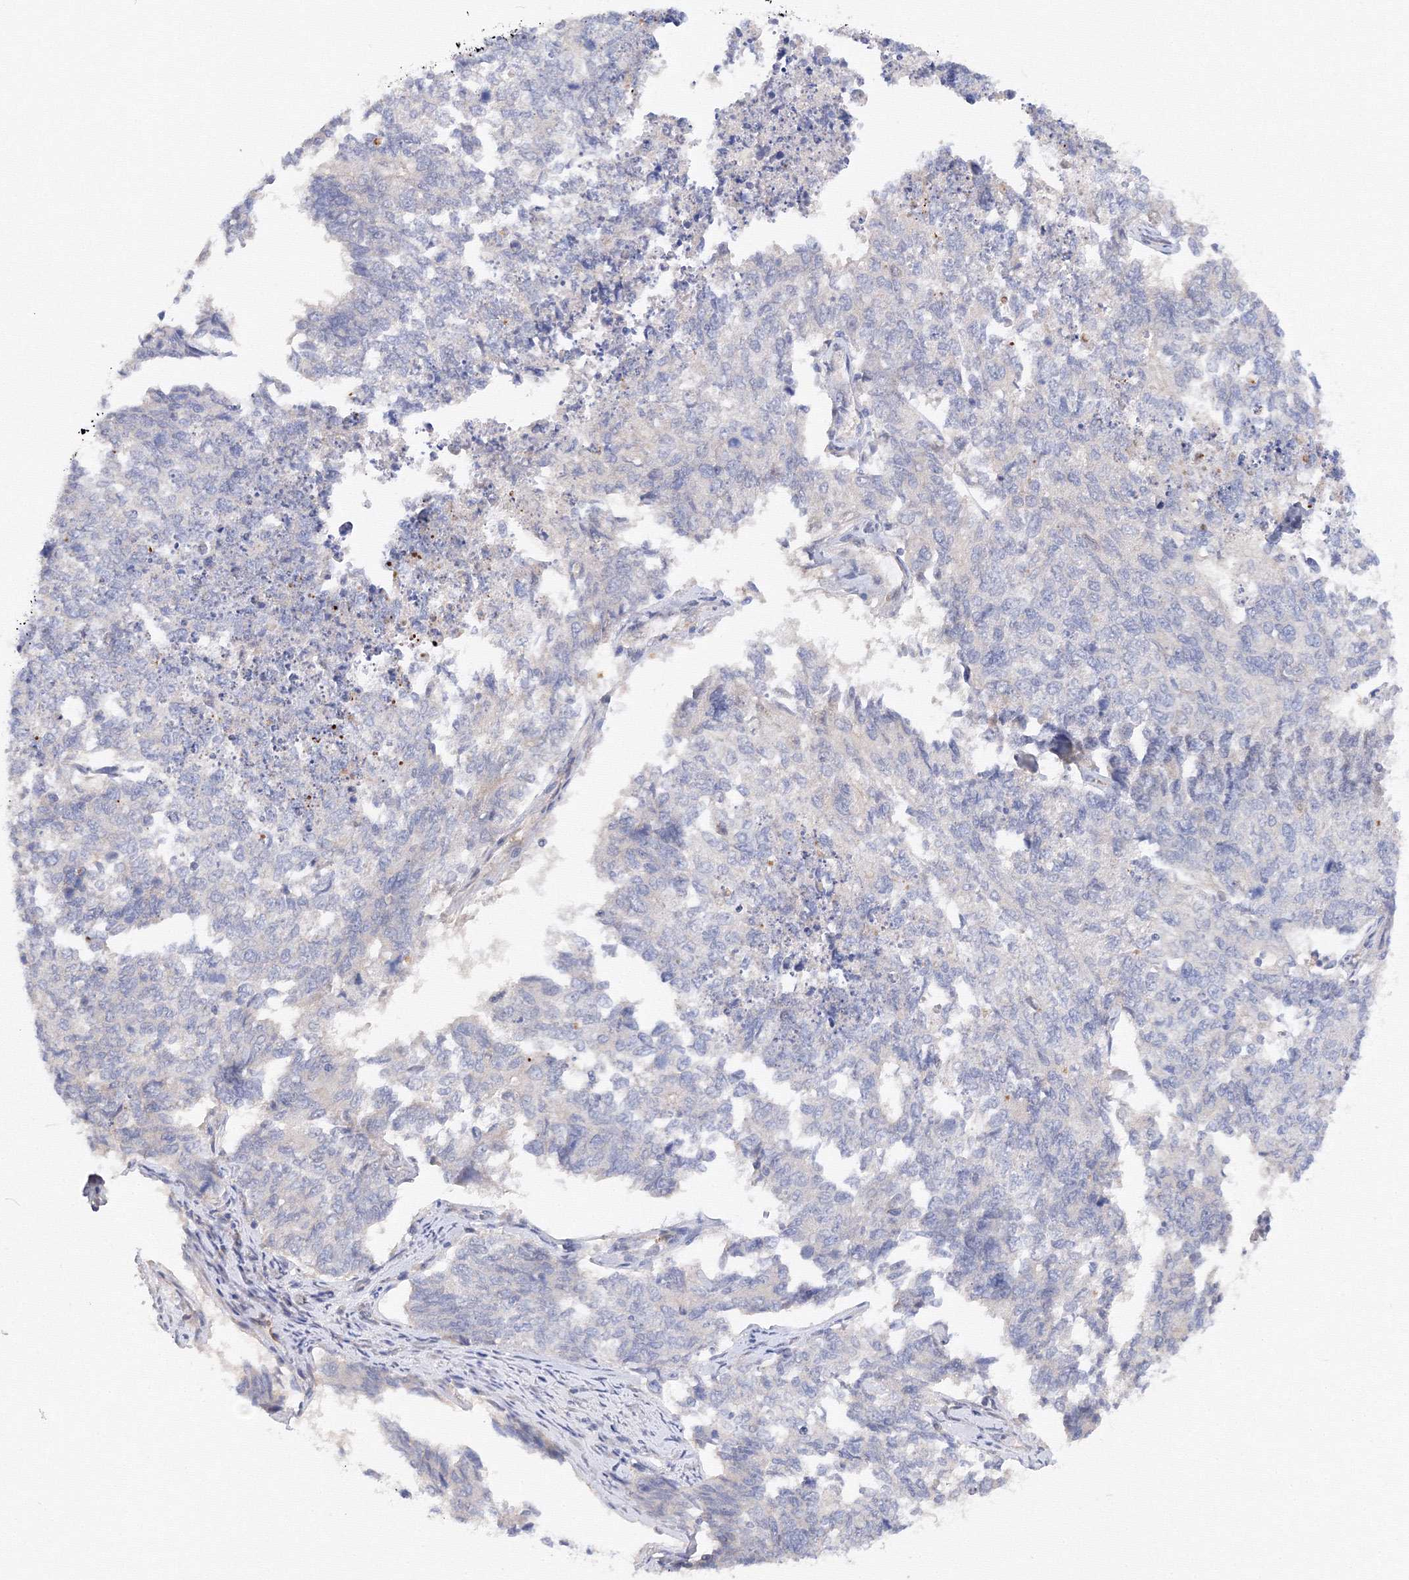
{"staining": {"intensity": "negative", "quantity": "none", "location": "none"}, "tissue": "cervical cancer", "cell_type": "Tumor cells", "image_type": "cancer", "snomed": [{"axis": "morphology", "description": "Squamous cell carcinoma, NOS"}, {"axis": "topography", "description": "Cervix"}], "caption": "Immunohistochemistry of squamous cell carcinoma (cervical) demonstrates no staining in tumor cells.", "gene": "DIS3L2", "patient": {"sex": "female", "age": 63}}